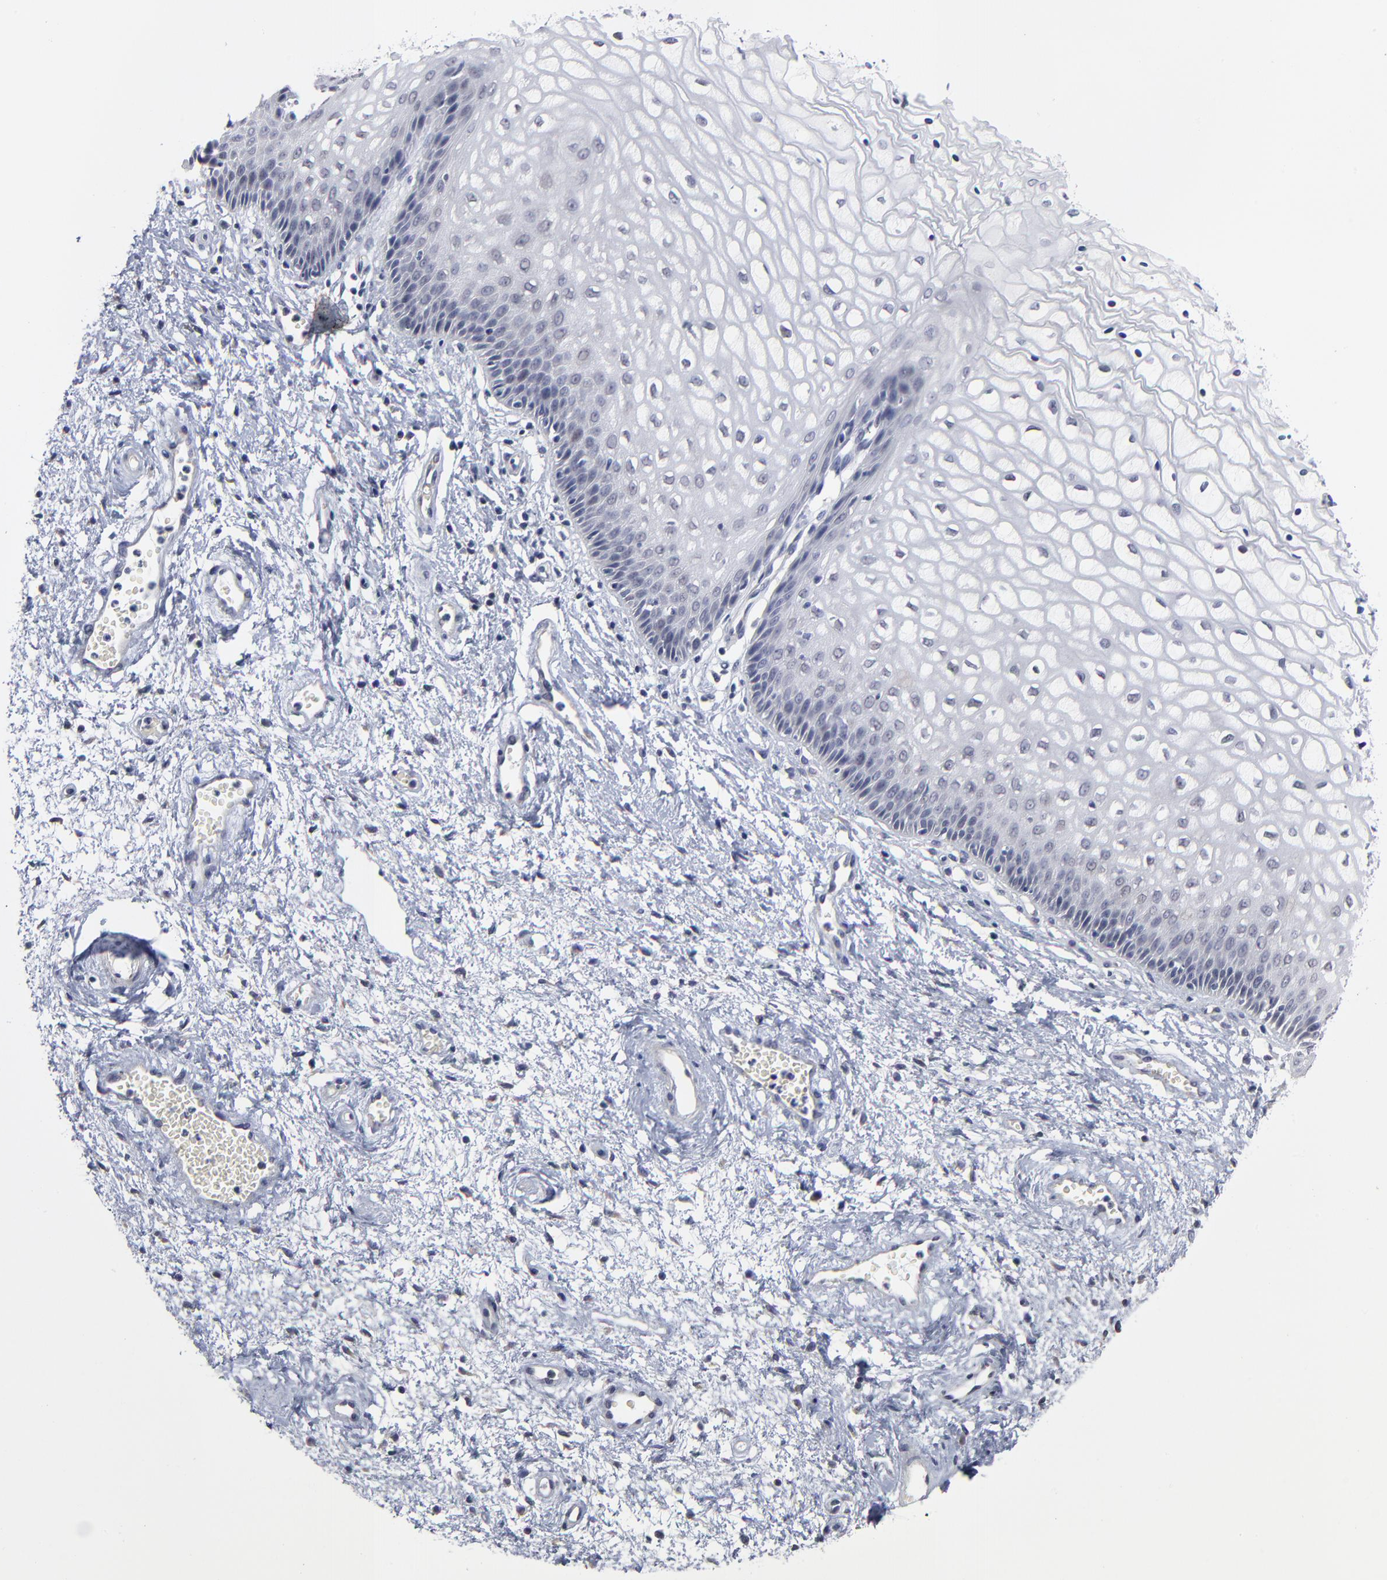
{"staining": {"intensity": "negative", "quantity": "none", "location": "none"}, "tissue": "vagina", "cell_type": "Squamous epithelial cells", "image_type": "normal", "snomed": [{"axis": "morphology", "description": "Normal tissue, NOS"}, {"axis": "topography", "description": "Vagina"}], "caption": "Immunohistochemistry of benign vagina reveals no positivity in squamous epithelial cells.", "gene": "MAGEA10", "patient": {"sex": "female", "age": 34}}